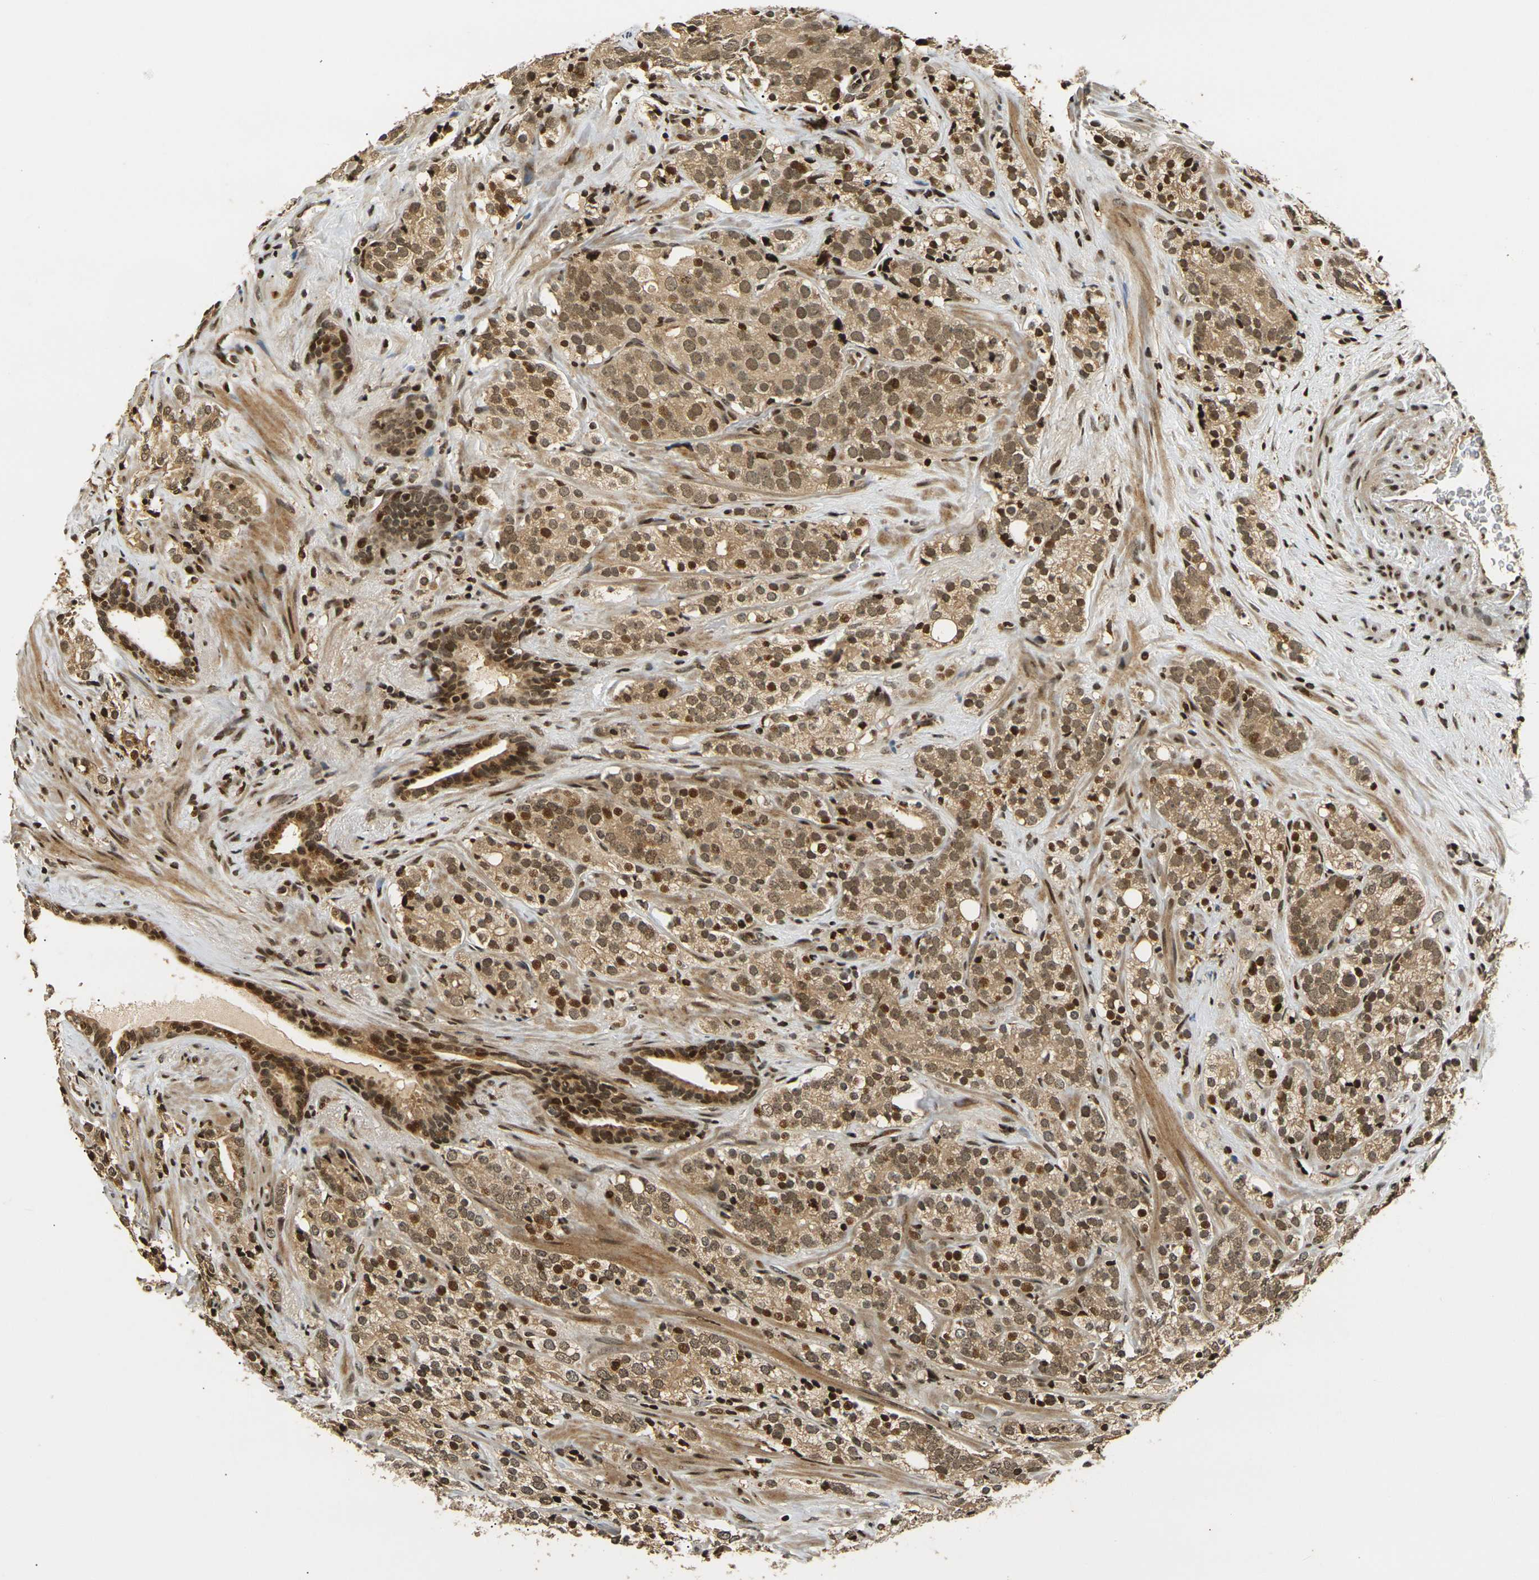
{"staining": {"intensity": "moderate", "quantity": ">75%", "location": "cytoplasmic/membranous,nuclear"}, "tissue": "prostate cancer", "cell_type": "Tumor cells", "image_type": "cancer", "snomed": [{"axis": "morphology", "description": "Adenocarcinoma, High grade"}, {"axis": "topography", "description": "Prostate"}], "caption": "Prostate adenocarcinoma (high-grade) was stained to show a protein in brown. There is medium levels of moderate cytoplasmic/membranous and nuclear expression in about >75% of tumor cells. (IHC, brightfield microscopy, high magnification).", "gene": "ACTL6A", "patient": {"sex": "male", "age": 71}}